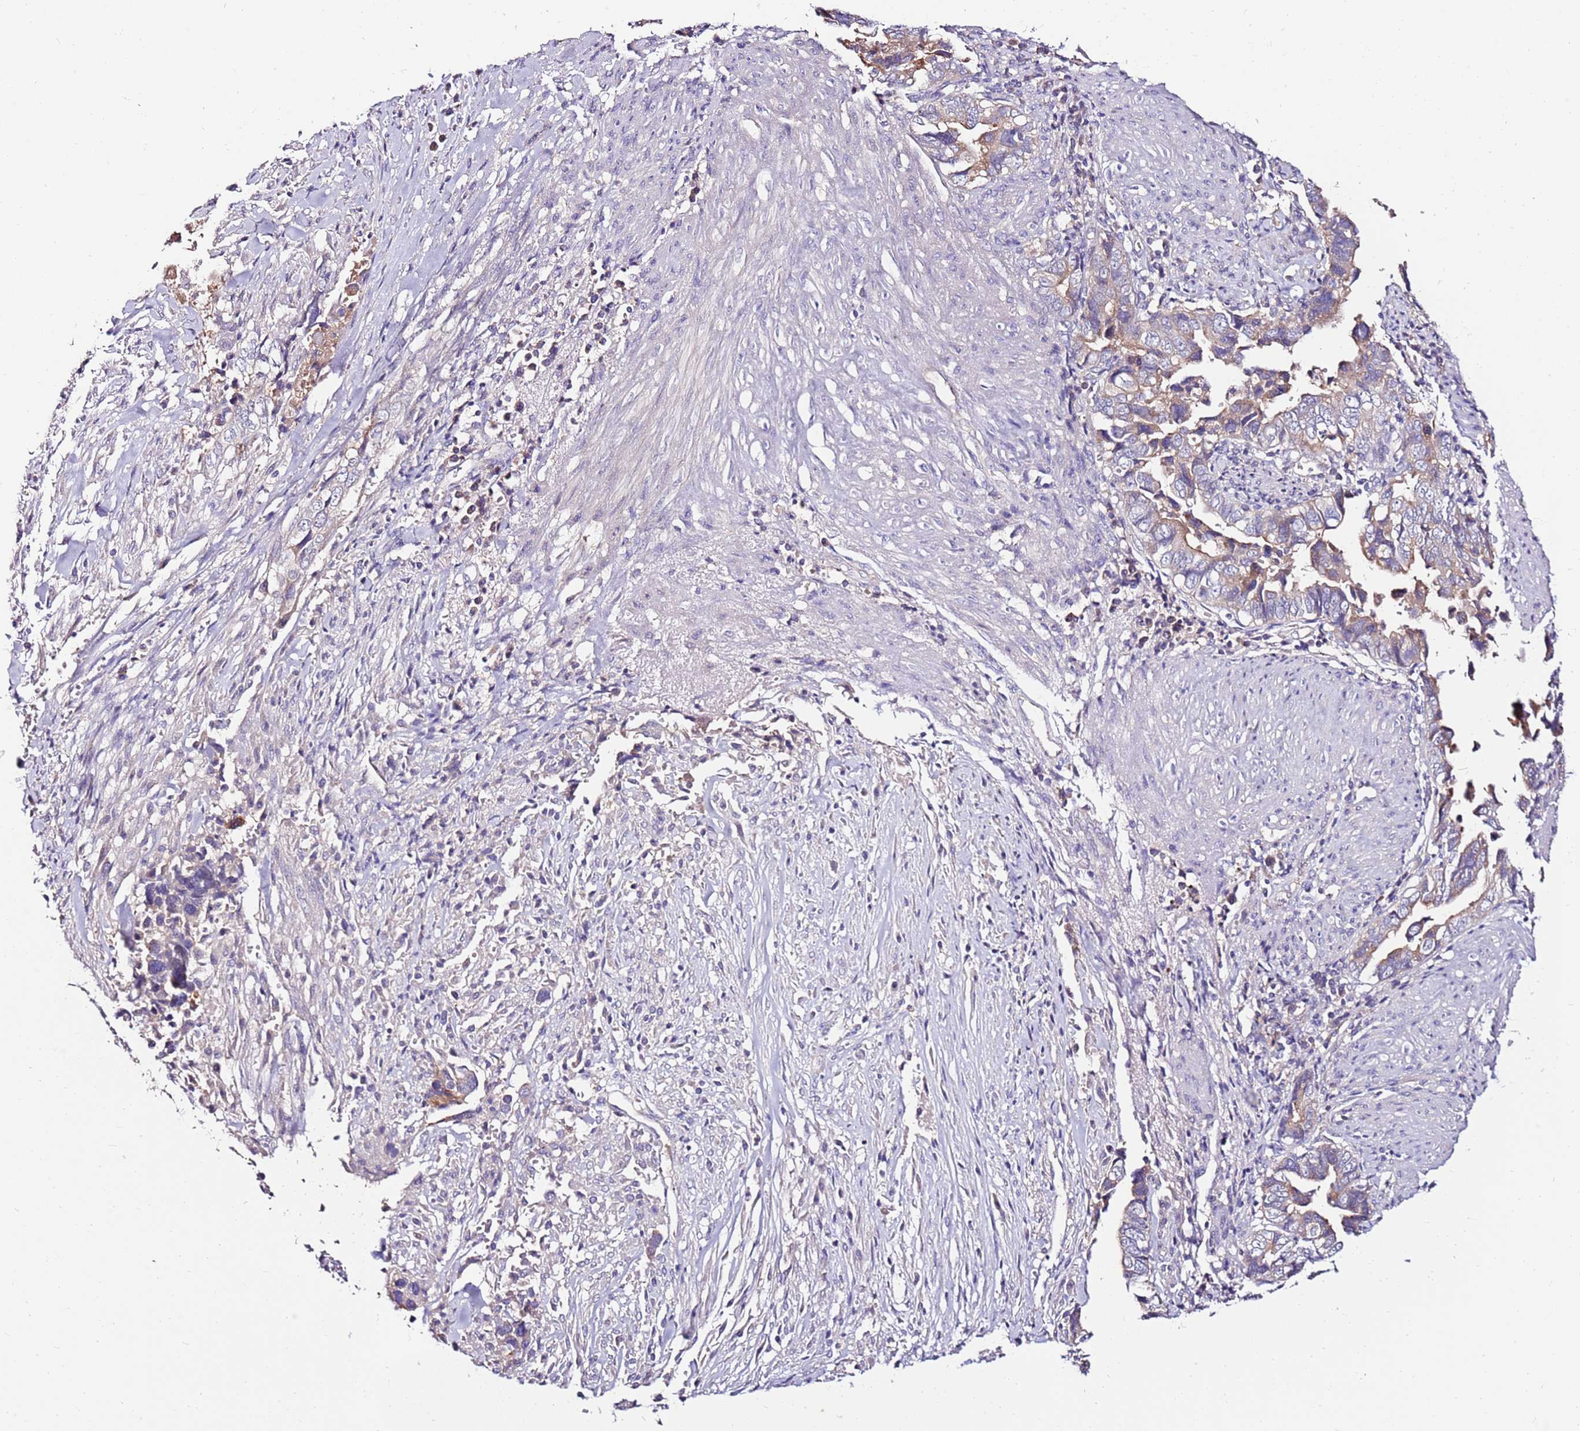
{"staining": {"intensity": "weak", "quantity": "<25%", "location": "cytoplasmic/membranous"}, "tissue": "liver cancer", "cell_type": "Tumor cells", "image_type": "cancer", "snomed": [{"axis": "morphology", "description": "Cholangiocarcinoma"}, {"axis": "topography", "description": "Liver"}], "caption": "The IHC histopathology image has no significant expression in tumor cells of liver cholangiocarcinoma tissue. Brightfield microscopy of immunohistochemistry stained with DAB (brown) and hematoxylin (blue), captured at high magnification.", "gene": "SLC44A4", "patient": {"sex": "female", "age": 79}}